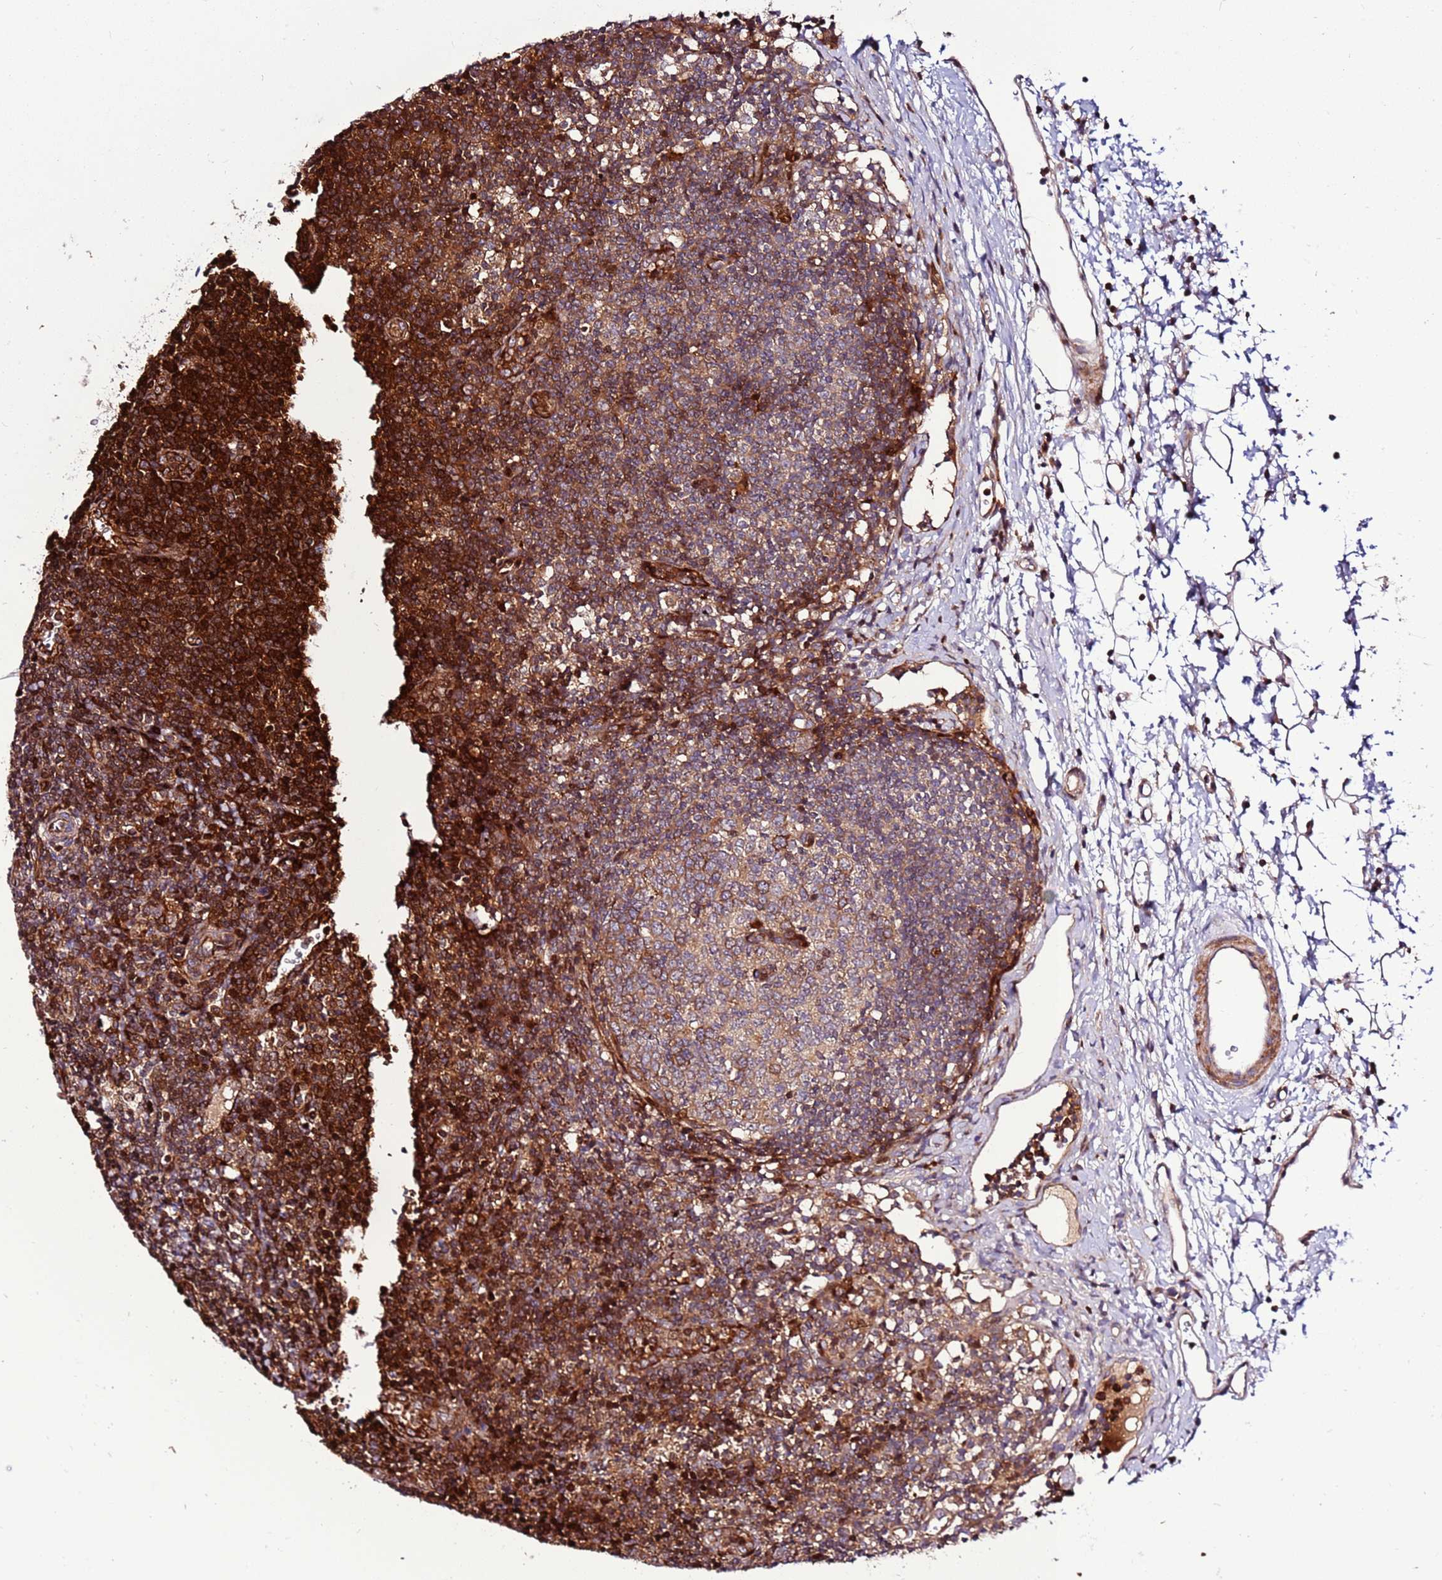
{"staining": {"intensity": "moderate", "quantity": "25%-75%", "location": "cytoplasmic/membranous"}, "tissue": "lymph node", "cell_type": "Germinal center cells", "image_type": "normal", "snomed": [{"axis": "morphology", "description": "Normal tissue, NOS"}, {"axis": "topography", "description": "Lymph node"}], "caption": "The image demonstrates a brown stain indicating the presence of a protein in the cytoplasmic/membranous of germinal center cells in lymph node. (DAB (3,3'-diaminobenzidine) IHC, brown staining for protein, blue staining for nuclei).", "gene": "ZNF624", "patient": {"sex": "female", "age": 37}}